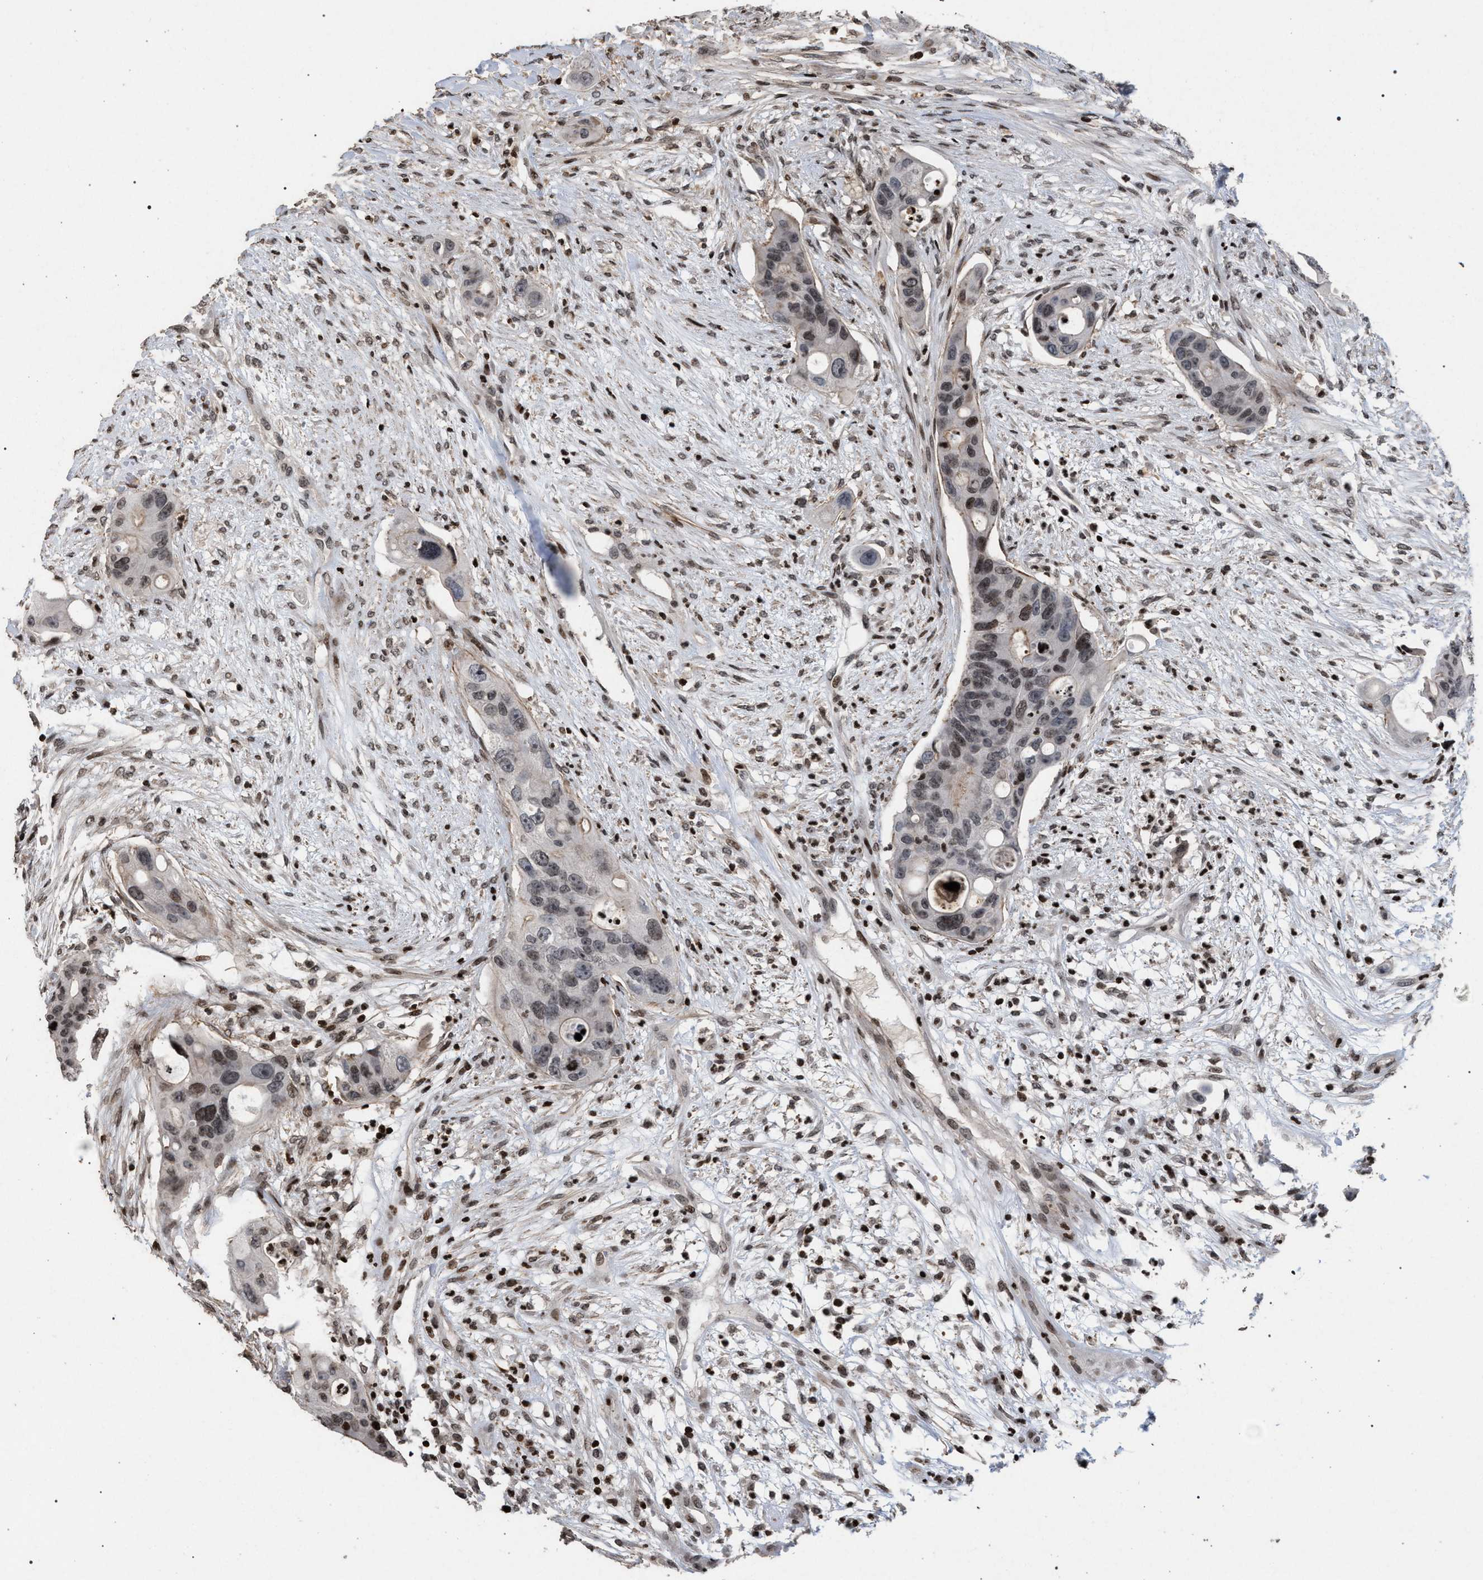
{"staining": {"intensity": "weak", "quantity": "25%-75%", "location": "nuclear"}, "tissue": "colorectal cancer", "cell_type": "Tumor cells", "image_type": "cancer", "snomed": [{"axis": "morphology", "description": "Adenocarcinoma, NOS"}, {"axis": "topography", "description": "Colon"}], "caption": "An IHC image of tumor tissue is shown. Protein staining in brown shows weak nuclear positivity in colorectal cancer (adenocarcinoma) within tumor cells.", "gene": "FOXD3", "patient": {"sex": "female", "age": 57}}